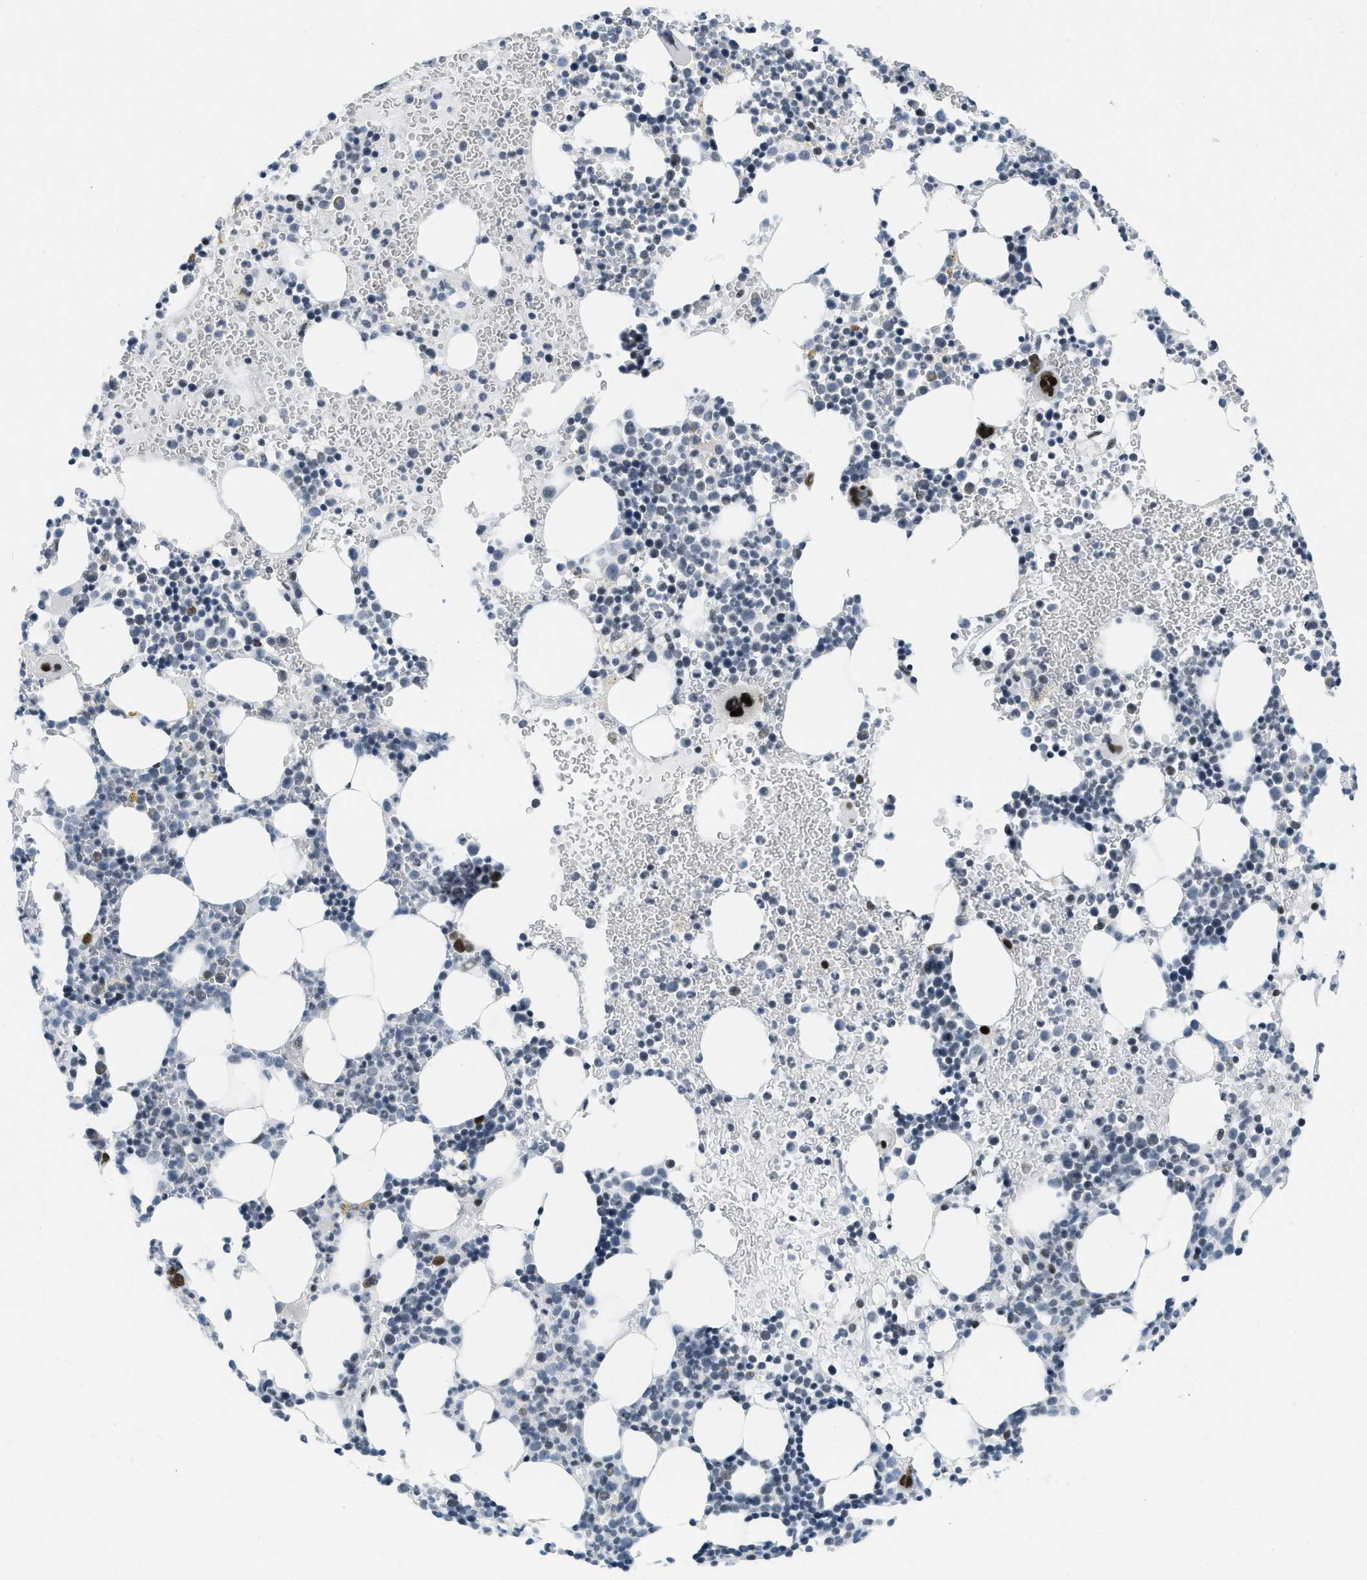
{"staining": {"intensity": "strong", "quantity": "<25%", "location": "nuclear"}, "tissue": "bone marrow", "cell_type": "Hematopoietic cells", "image_type": "normal", "snomed": [{"axis": "morphology", "description": "Normal tissue, NOS"}, {"axis": "morphology", "description": "Inflammation, NOS"}, {"axis": "topography", "description": "Bone marrow"}], "caption": "This is a histology image of IHC staining of benign bone marrow, which shows strong positivity in the nuclear of hematopoietic cells.", "gene": "PBX1", "patient": {"sex": "female", "age": 67}}